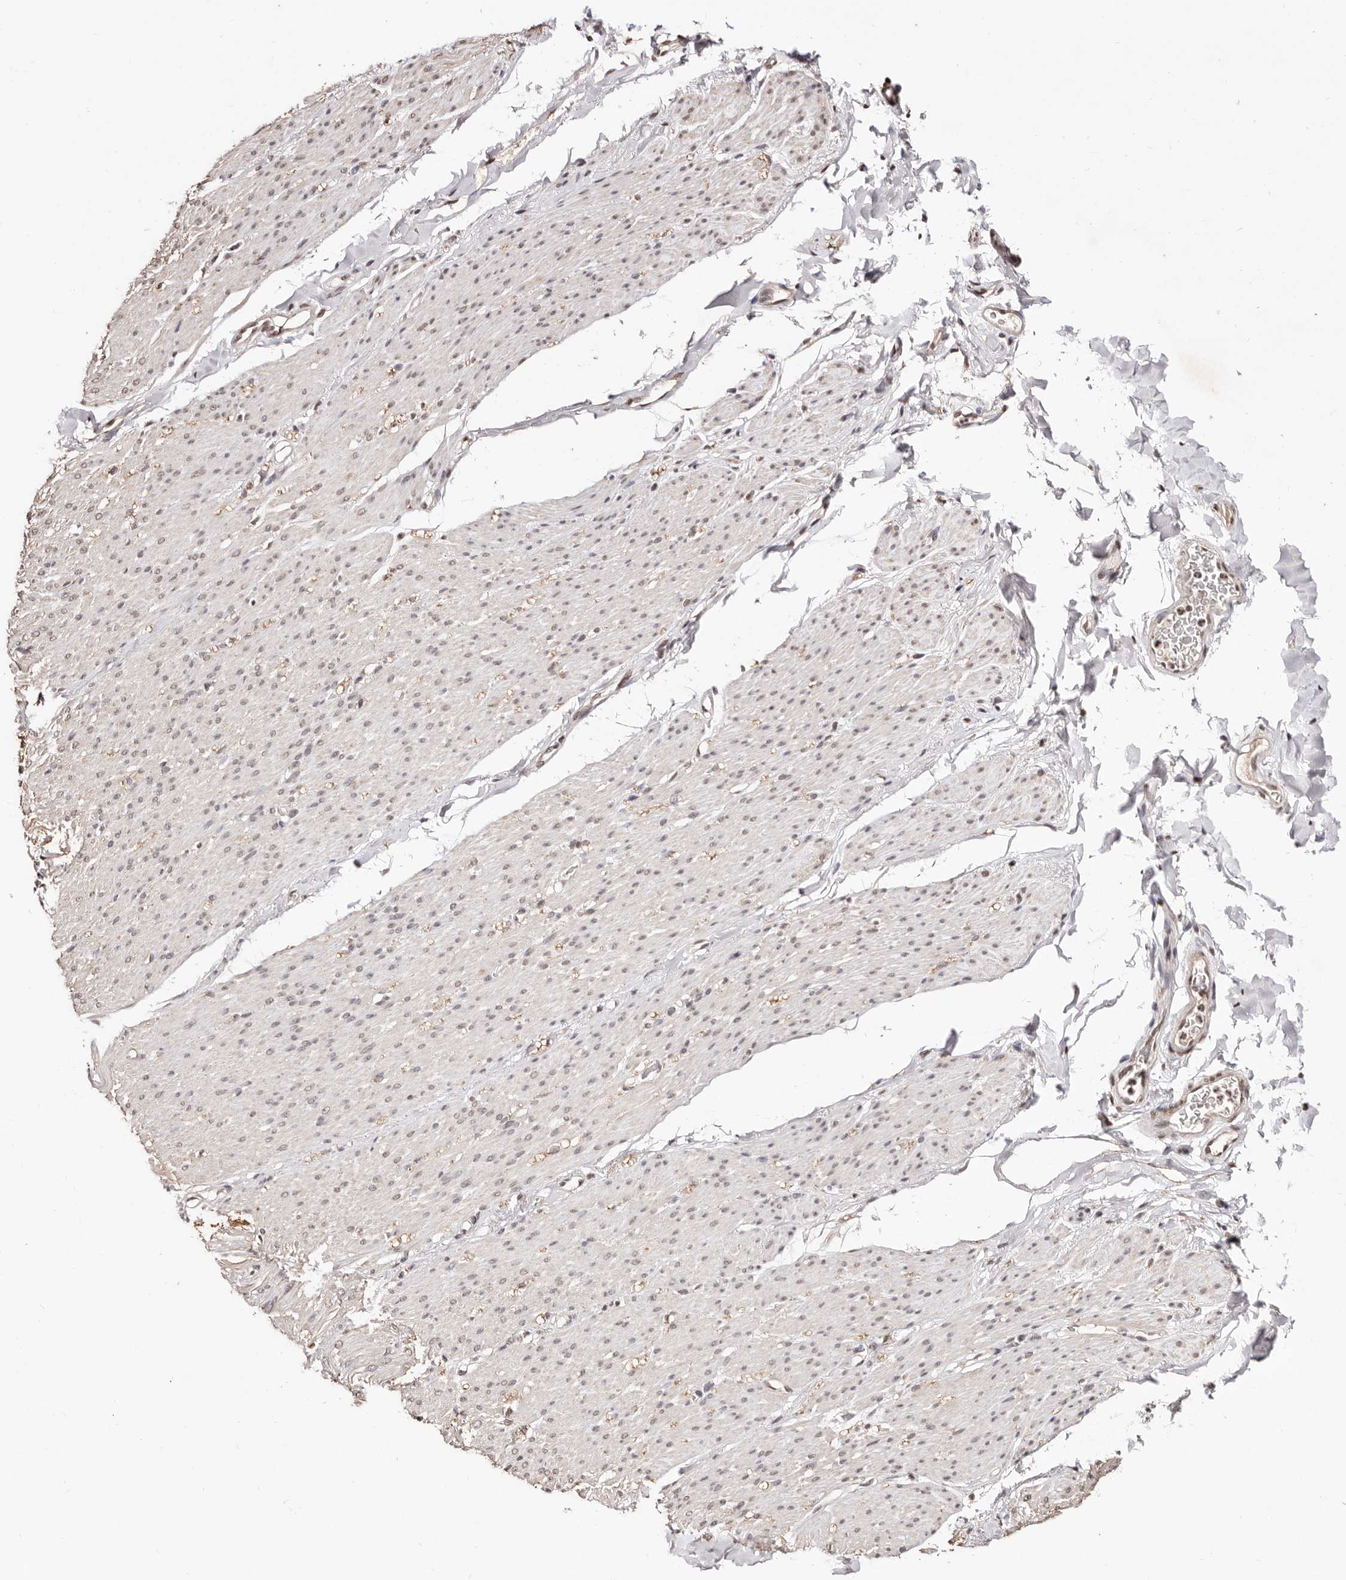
{"staining": {"intensity": "weak", "quantity": ">75%", "location": "nuclear"}, "tissue": "smooth muscle", "cell_type": "Smooth muscle cells", "image_type": "normal", "snomed": [{"axis": "morphology", "description": "Normal tissue, NOS"}, {"axis": "topography", "description": "Colon"}, {"axis": "topography", "description": "Peripheral nerve tissue"}], "caption": "Immunohistochemical staining of normal smooth muscle exhibits weak nuclear protein staining in approximately >75% of smooth muscle cells.", "gene": "BICRAL", "patient": {"sex": "female", "age": 61}}